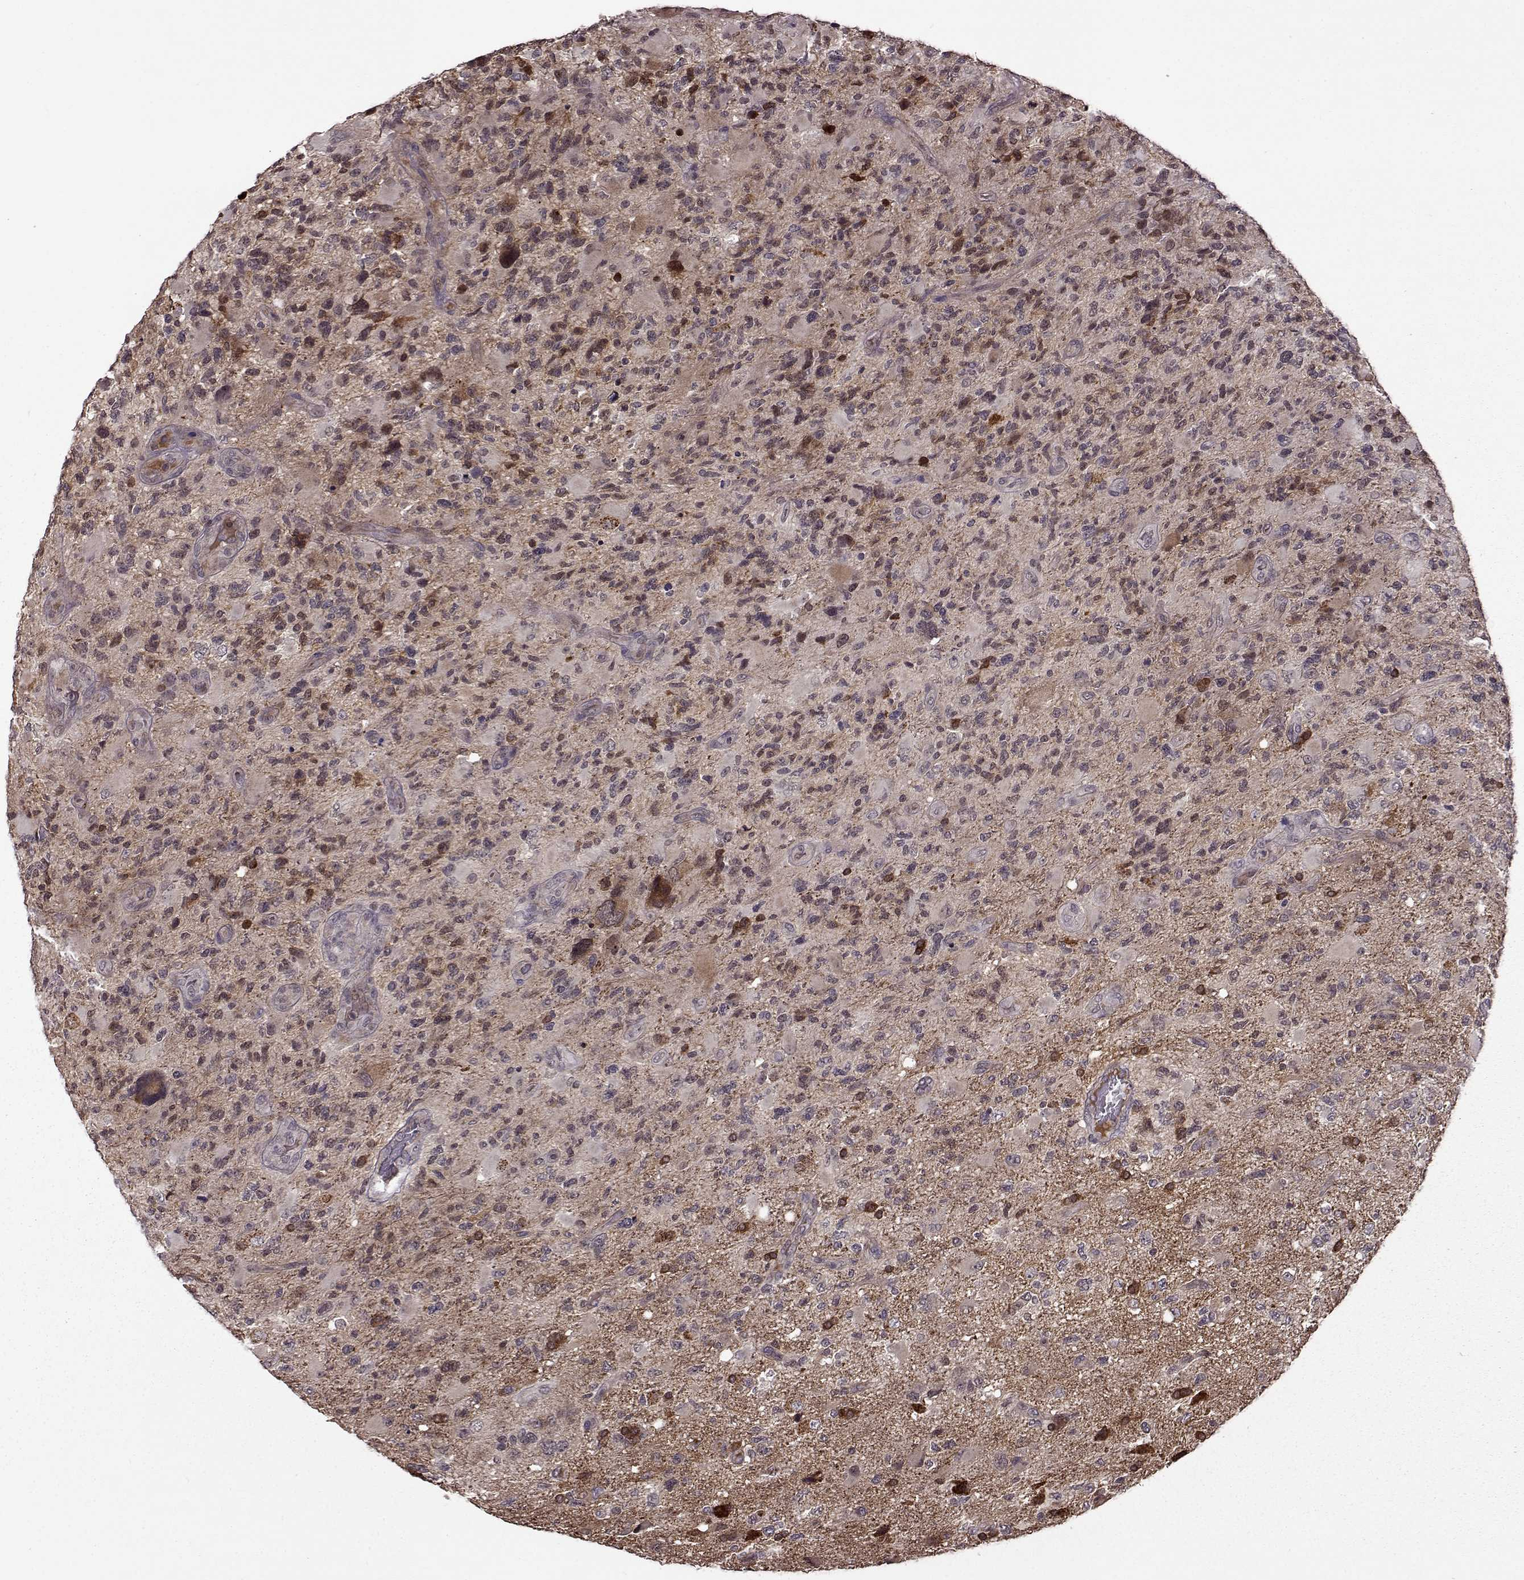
{"staining": {"intensity": "strong", "quantity": "<25%", "location": "nuclear"}, "tissue": "glioma", "cell_type": "Tumor cells", "image_type": "cancer", "snomed": [{"axis": "morphology", "description": "Glioma, malignant, High grade"}, {"axis": "topography", "description": "Brain"}], "caption": "Protein expression analysis of glioma demonstrates strong nuclear staining in about <25% of tumor cells.", "gene": "MAIP1", "patient": {"sex": "female", "age": 71}}